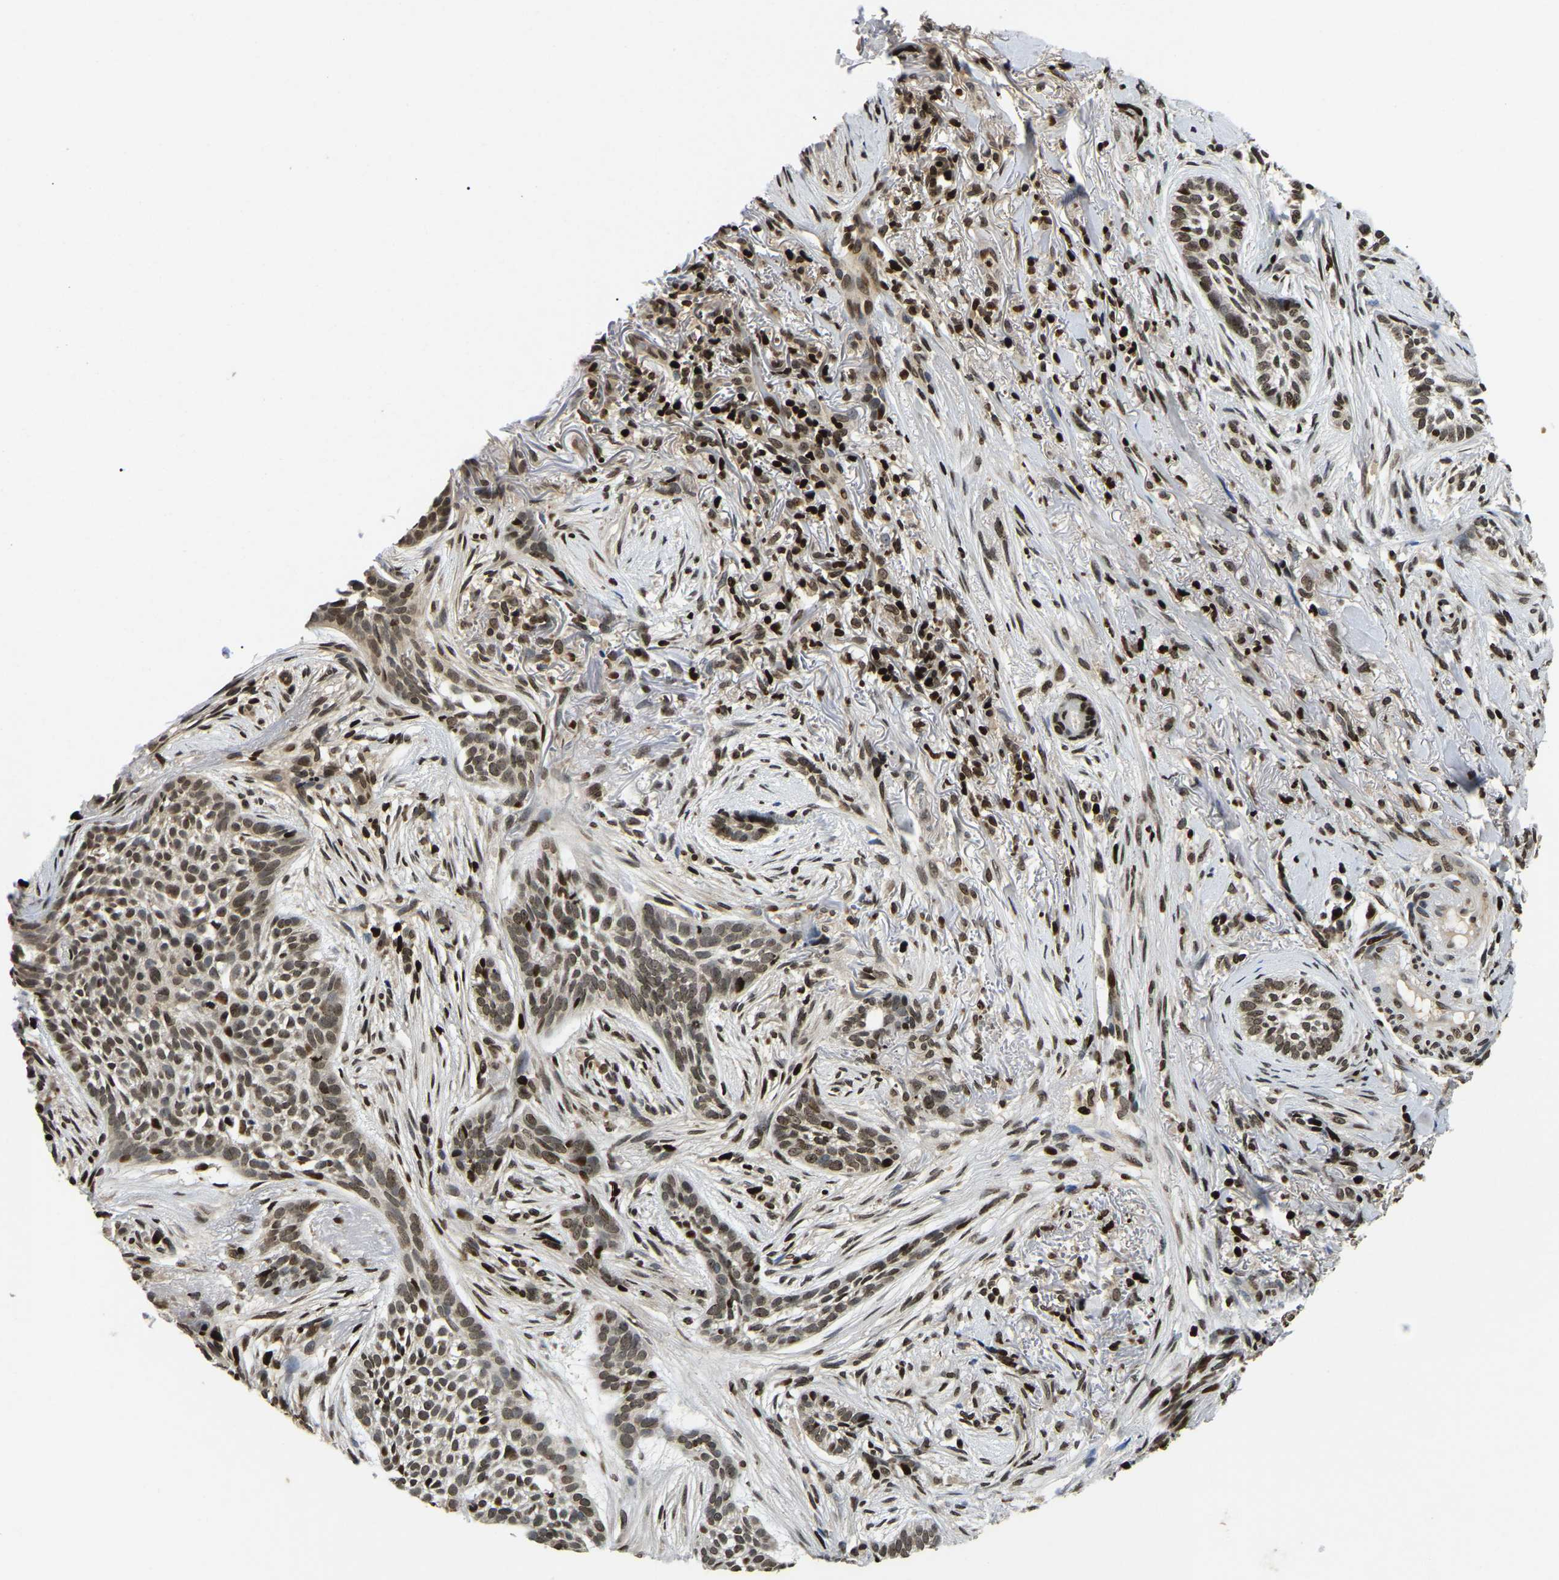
{"staining": {"intensity": "moderate", "quantity": ">75%", "location": "nuclear"}, "tissue": "skin cancer", "cell_type": "Tumor cells", "image_type": "cancer", "snomed": [{"axis": "morphology", "description": "Basal cell carcinoma"}, {"axis": "topography", "description": "Skin"}], "caption": "Skin basal cell carcinoma stained with immunohistochemistry (IHC) exhibits moderate nuclear staining in approximately >75% of tumor cells.", "gene": "LRRC61", "patient": {"sex": "female", "age": 88}}